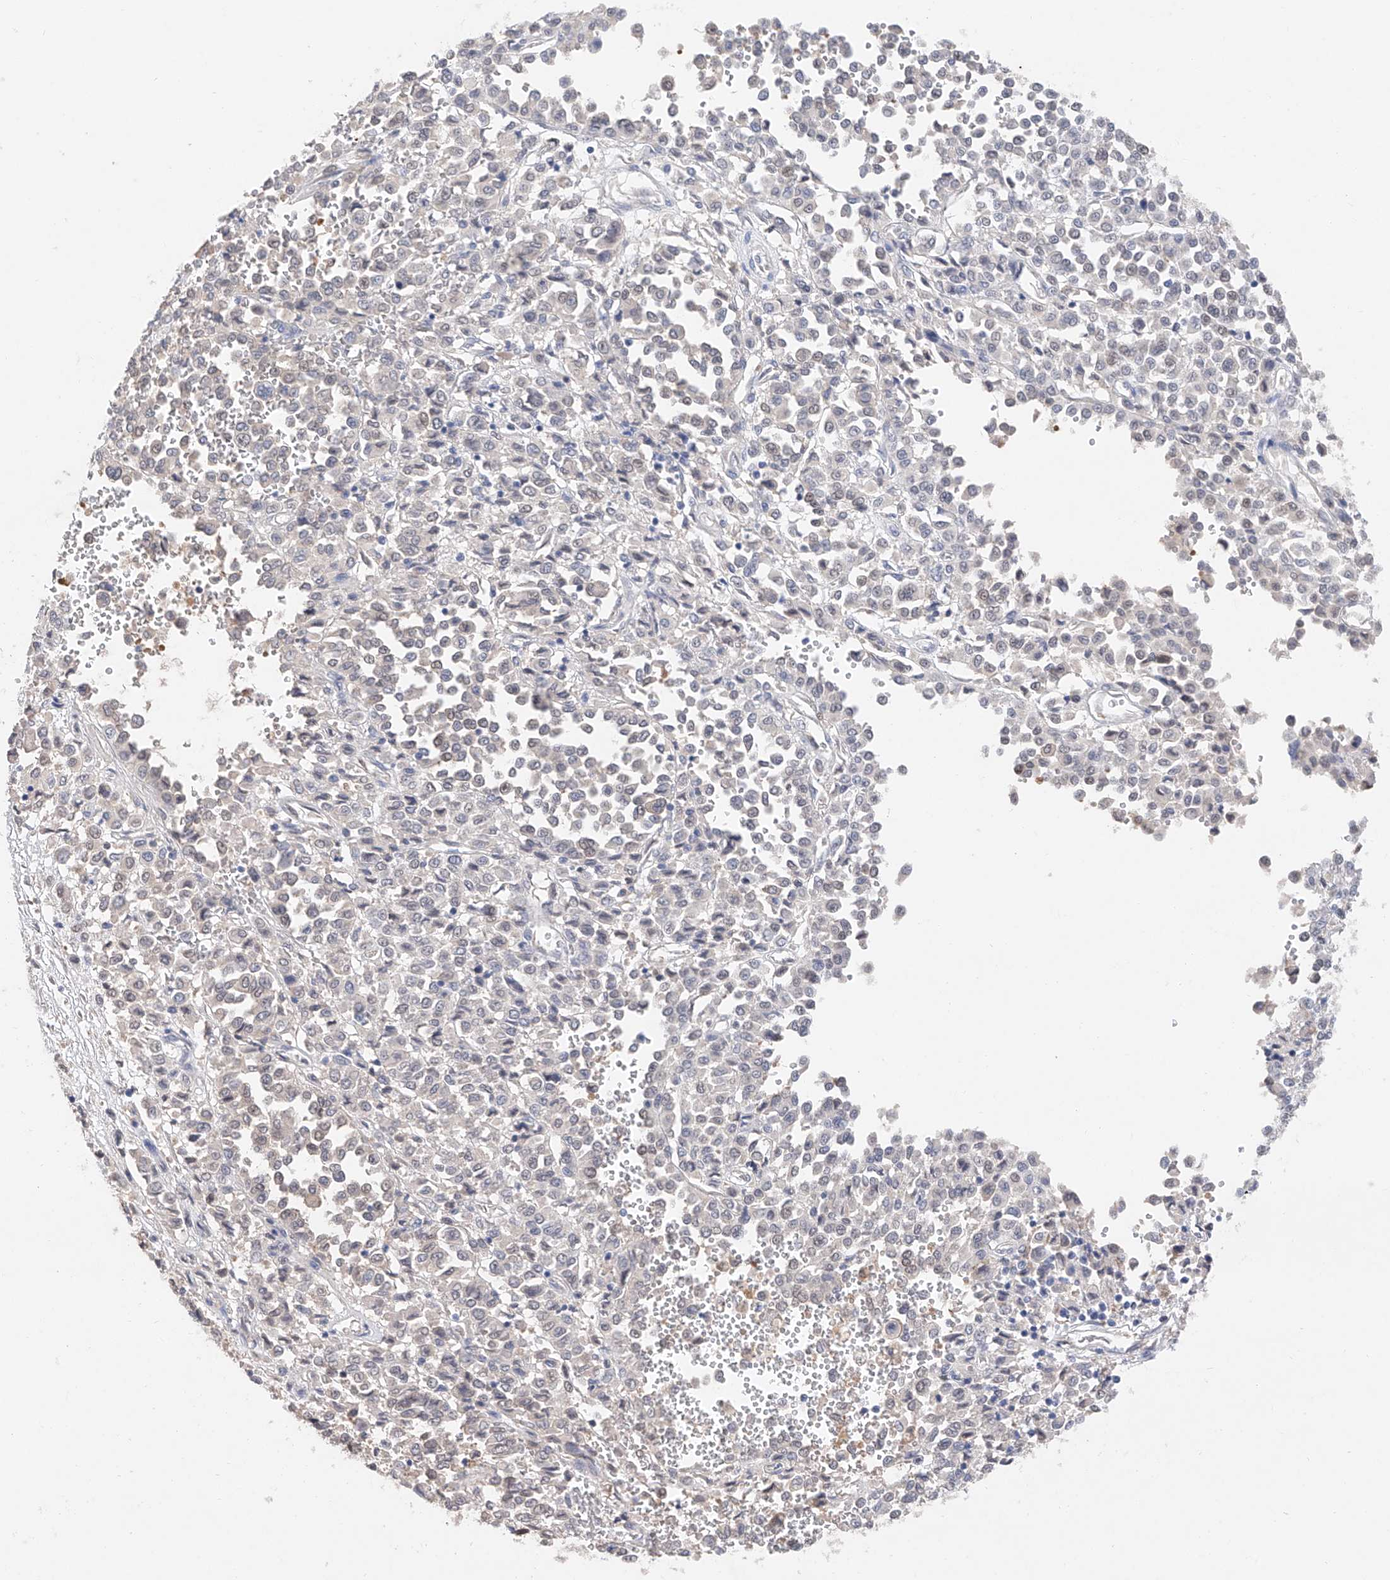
{"staining": {"intensity": "negative", "quantity": "none", "location": "none"}, "tissue": "melanoma", "cell_type": "Tumor cells", "image_type": "cancer", "snomed": [{"axis": "morphology", "description": "Malignant melanoma, Metastatic site"}, {"axis": "topography", "description": "Pancreas"}], "caption": "Immunohistochemistry (IHC) of malignant melanoma (metastatic site) demonstrates no expression in tumor cells. (IHC, brightfield microscopy, high magnification).", "gene": "FUCA2", "patient": {"sex": "female", "age": 30}}